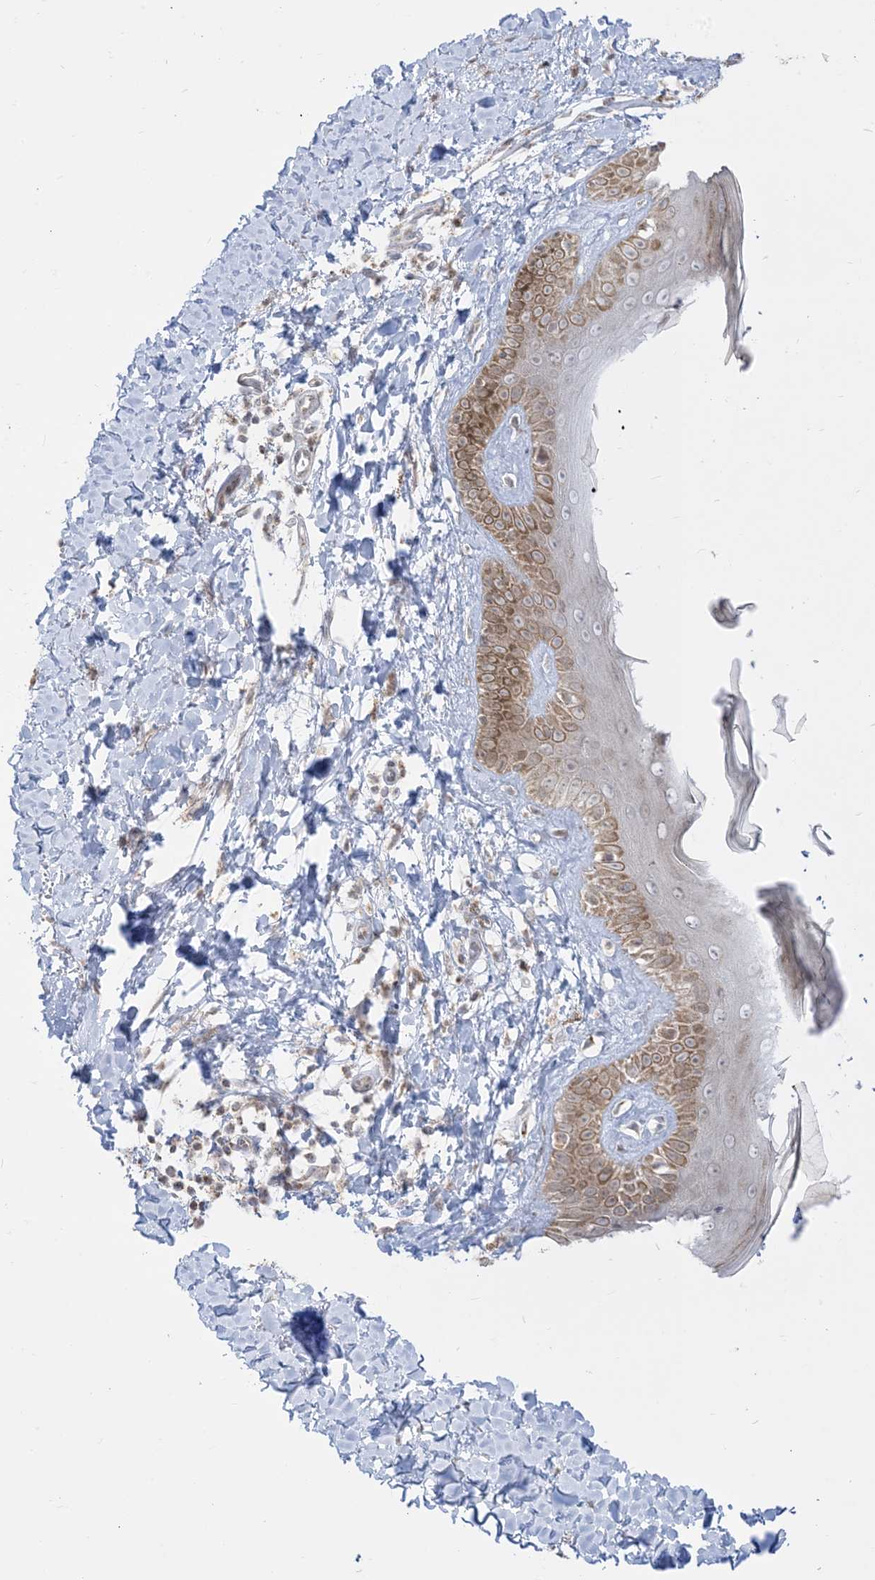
{"staining": {"intensity": "weak", "quantity": "25%-75%", "location": "cytoplasmic/membranous"}, "tissue": "skin", "cell_type": "Fibroblasts", "image_type": "normal", "snomed": [{"axis": "morphology", "description": "Normal tissue, NOS"}, {"axis": "topography", "description": "Skin"}], "caption": "This micrograph displays unremarkable skin stained with immunohistochemistry to label a protein in brown. The cytoplasmic/membranous of fibroblasts show weak positivity for the protein. Nuclei are counter-stained blue.", "gene": "KANSL3", "patient": {"sex": "male", "age": 52}}